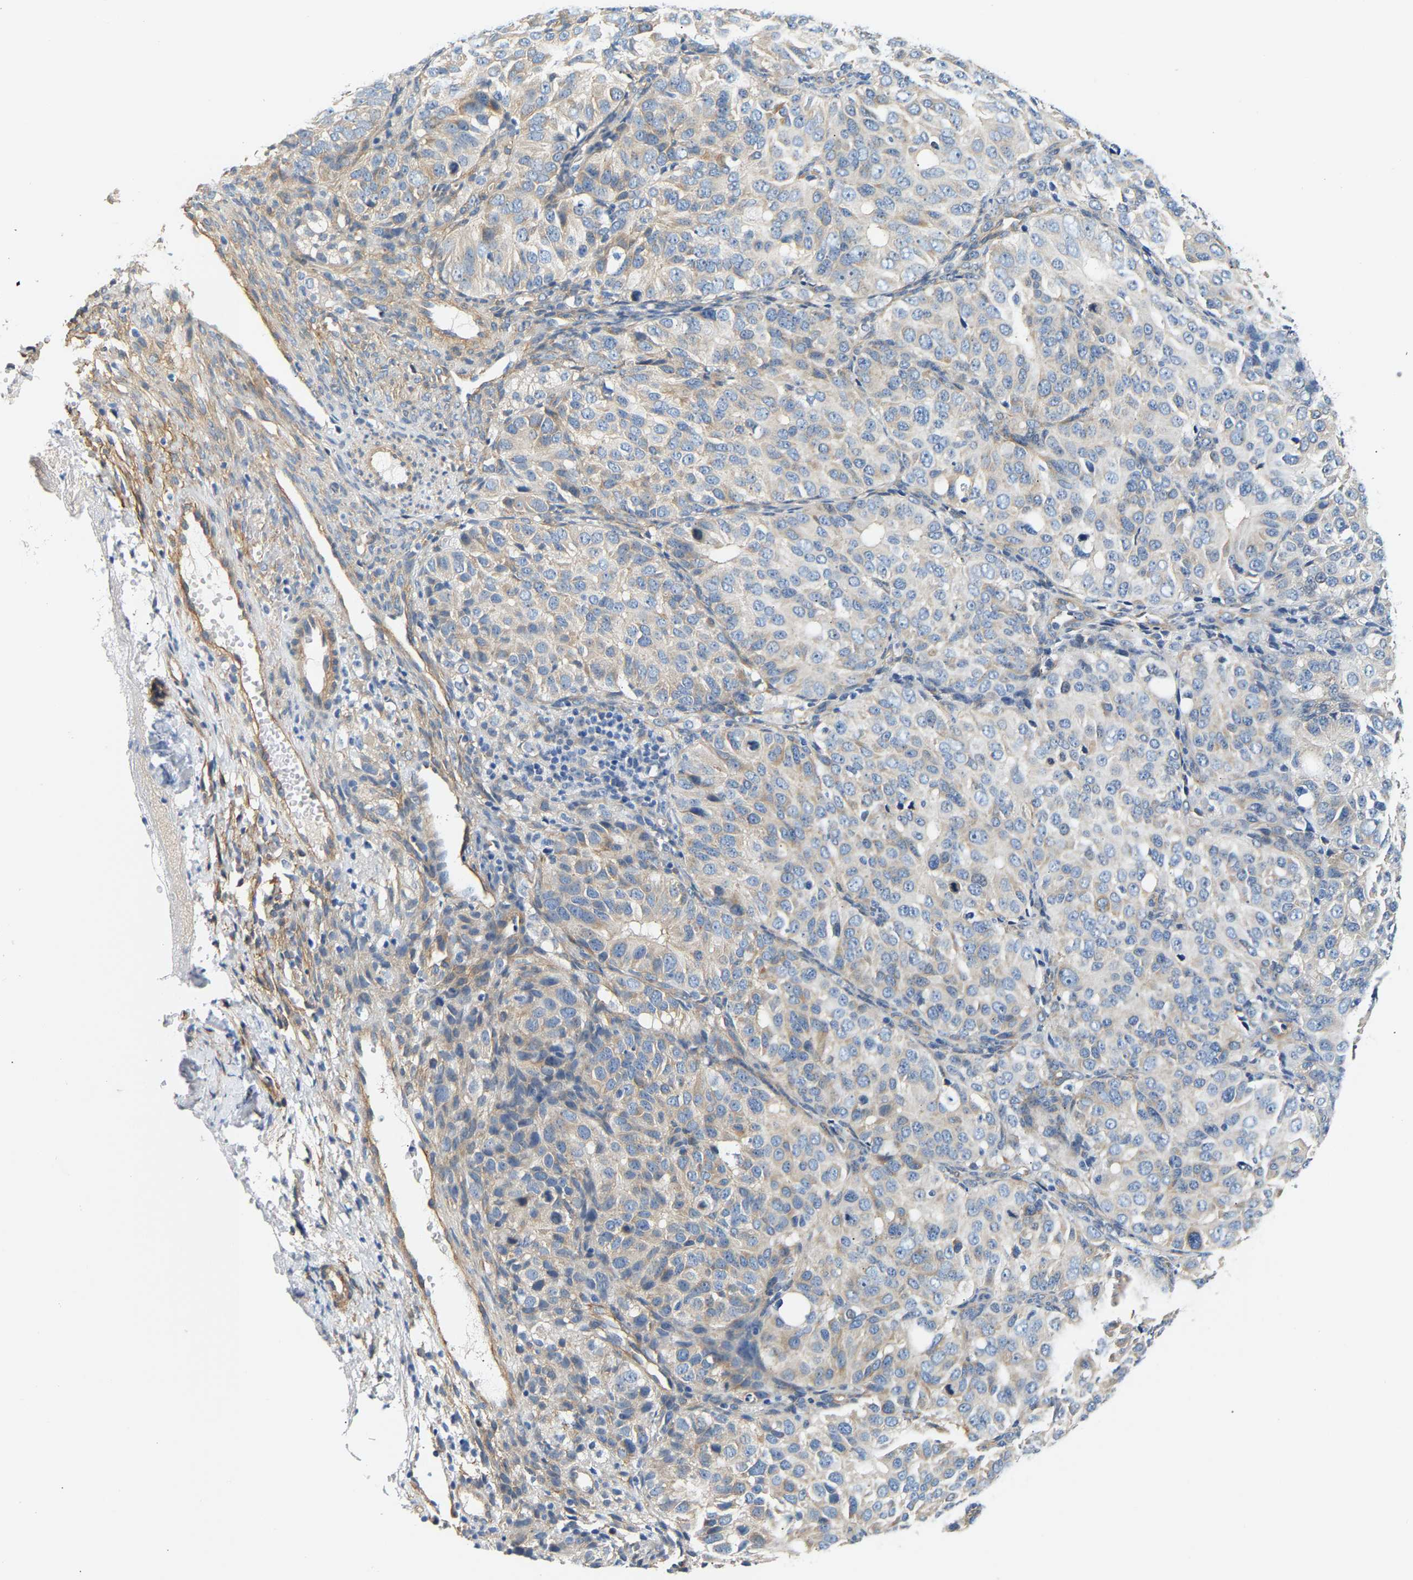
{"staining": {"intensity": "negative", "quantity": "none", "location": "none"}, "tissue": "ovarian cancer", "cell_type": "Tumor cells", "image_type": "cancer", "snomed": [{"axis": "morphology", "description": "Carcinoma, endometroid"}, {"axis": "topography", "description": "Ovary"}], "caption": "Histopathology image shows no protein expression in tumor cells of endometroid carcinoma (ovarian) tissue. (Stains: DAB IHC with hematoxylin counter stain, Microscopy: brightfield microscopy at high magnification).", "gene": "PAWR", "patient": {"sex": "female", "age": 51}}